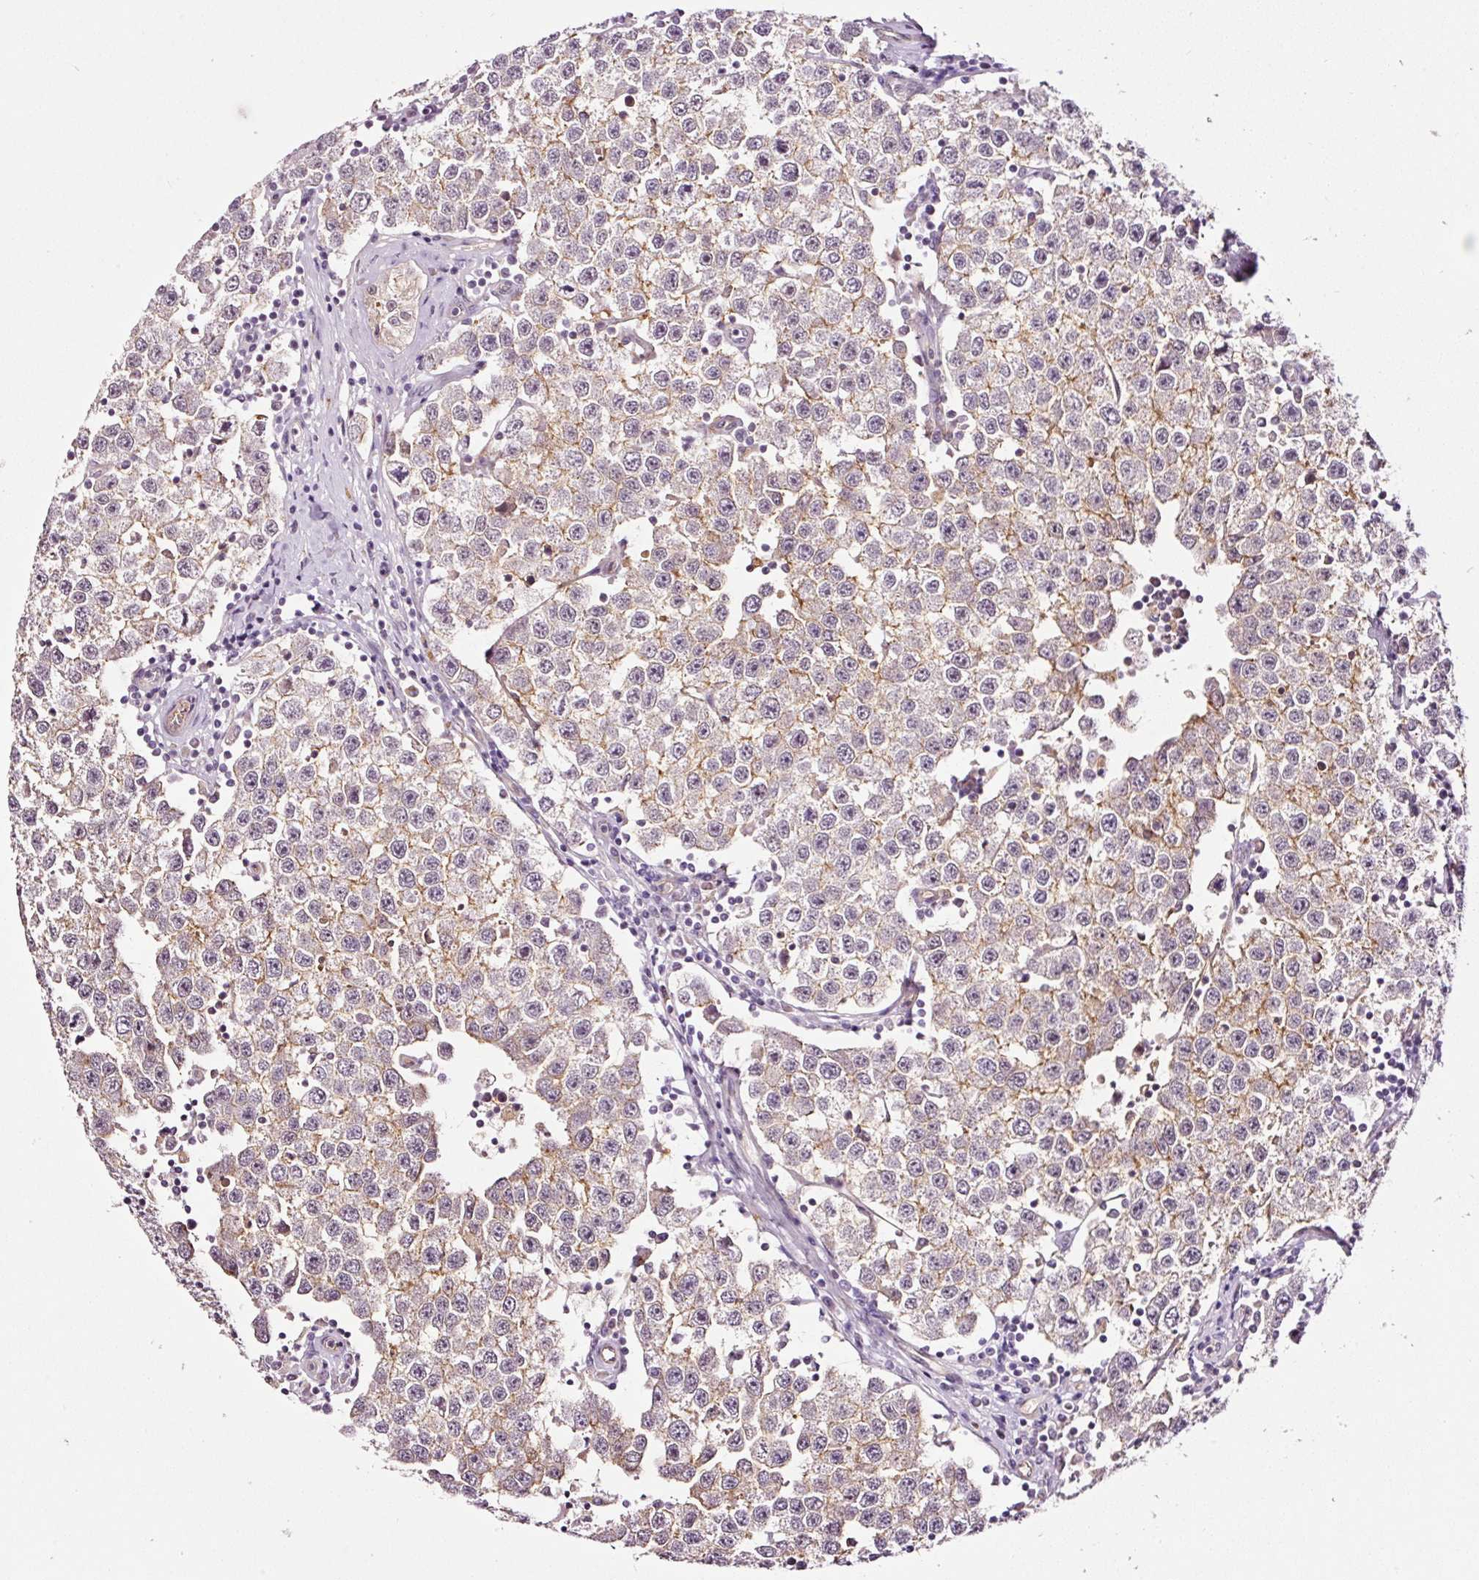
{"staining": {"intensity": "weak", "quantity": "<25%", "location": "cytoplasmic/membranous"}, "tissue": "testis cancer", "cell_type": "Tumor cells", "image_type": "cancer", "snomed": [{"axis": "morphology", "description": "Seminoma, NOS"}, {"axis": "topography", "description": "Testis"}], "caption": "Immunohistochemistry photomicrograph of neoplastic tissue: testis cancer stained with DAB exhibits no significant protein expression in tumor cells.", "gene": "ABCB4", "patient": {"sex": "male", "age": 34}}